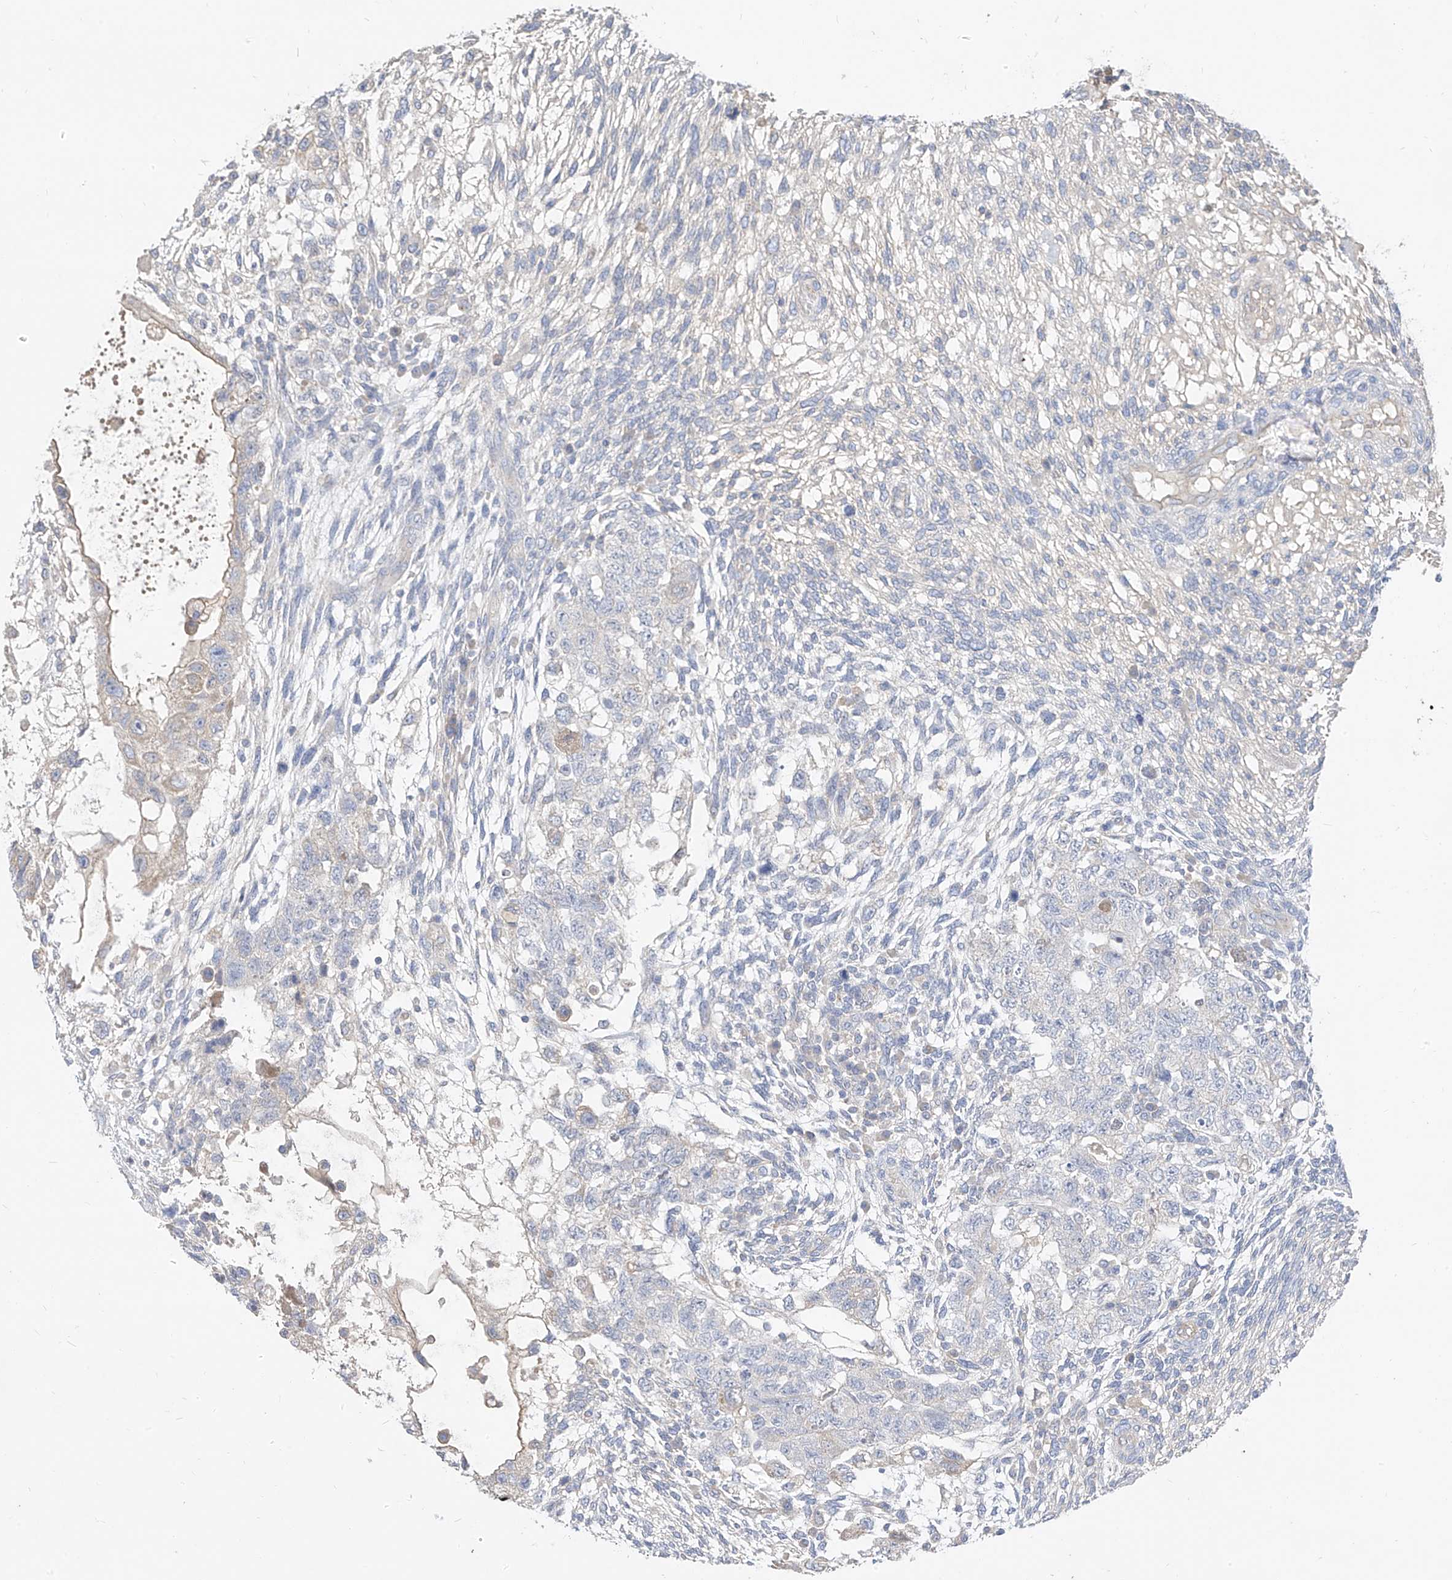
{"staining": {"intensity": "weak", "quantity": "<25%", "location": "cytoplasmic/membranous"}, "tissue": "testis cancer", "cell_type": "Tumor cells", "image_type": "cancer", "snomed": [{"axis": "morphology", "description": "Normal tissue, NOS"}, {"axis": "morphology", "description": "Carcinoma, Embryonal, NOS"}, {"axis": "topography", "description": "Testis"}], "caption": "IHC micrograph of testis cancer (embryonal carcinoma) stained for a protein (brown), which demonstrates no expression in tumor cells.", "gene": "RASA2", "patient": {"sex": "male", "age": 36}}